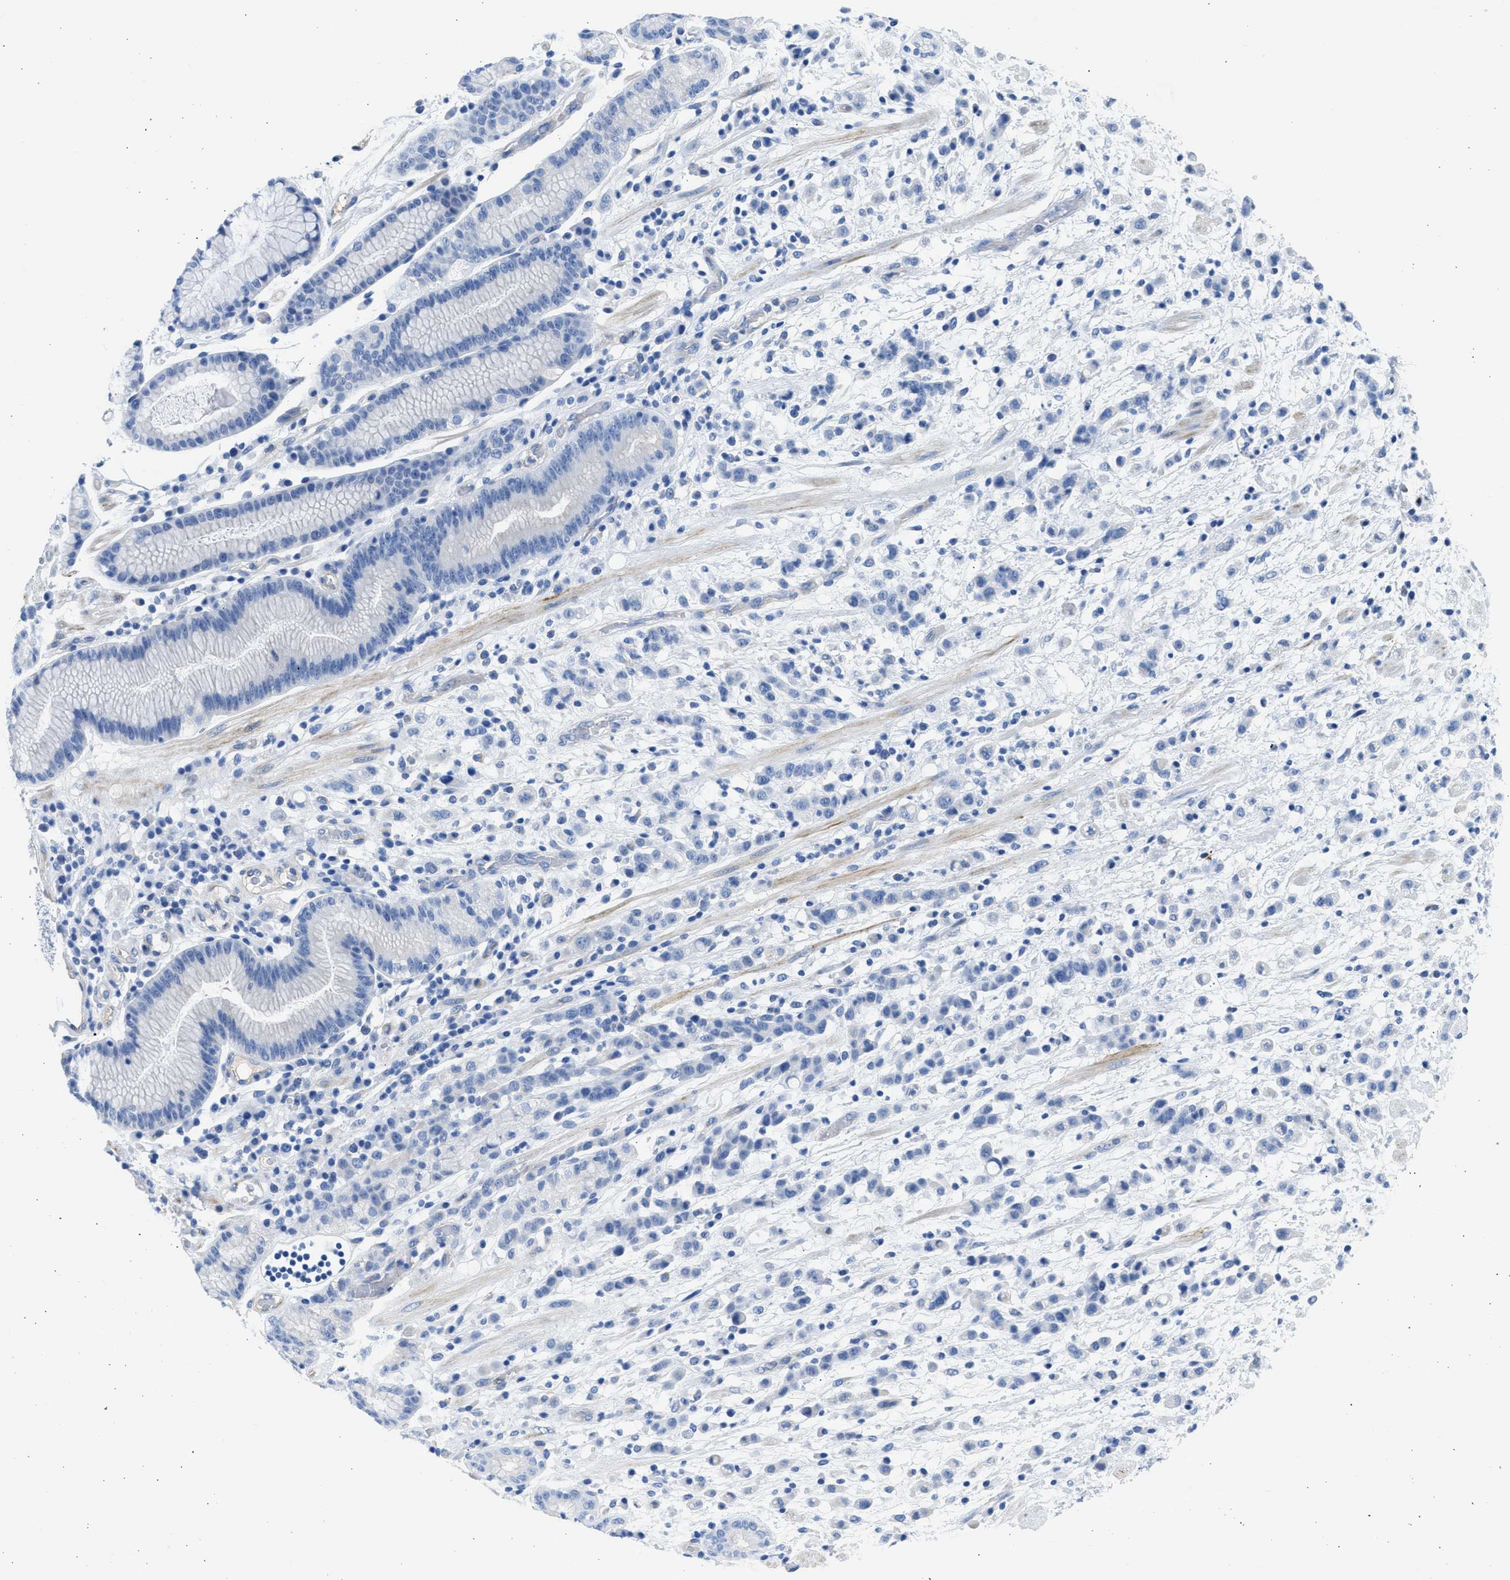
{"staining": {"intensity": "negative", "quantity": "none", "location": "none"}, "tissue": "stomach cancer", "cell_type": "Tumor cells", "image_type": "cancer", "snomed": [{"axis": "morphology", "description": "Adenocarcinoma, NOS"}, {"axis": "topography", "description": "Stomach, lower"}], "caption": "The immunohistochemistry (IHC) histopathology image has no significant positivity in tumor cells of stomach cancer tissue. (Stains: DAB immunohistochemistry with hematoxylin counter stain, Microscopy: brightfield microscopy at high magnification).", "gene": "SPATA3", "patient": {"sex": "male", "age": 88}}